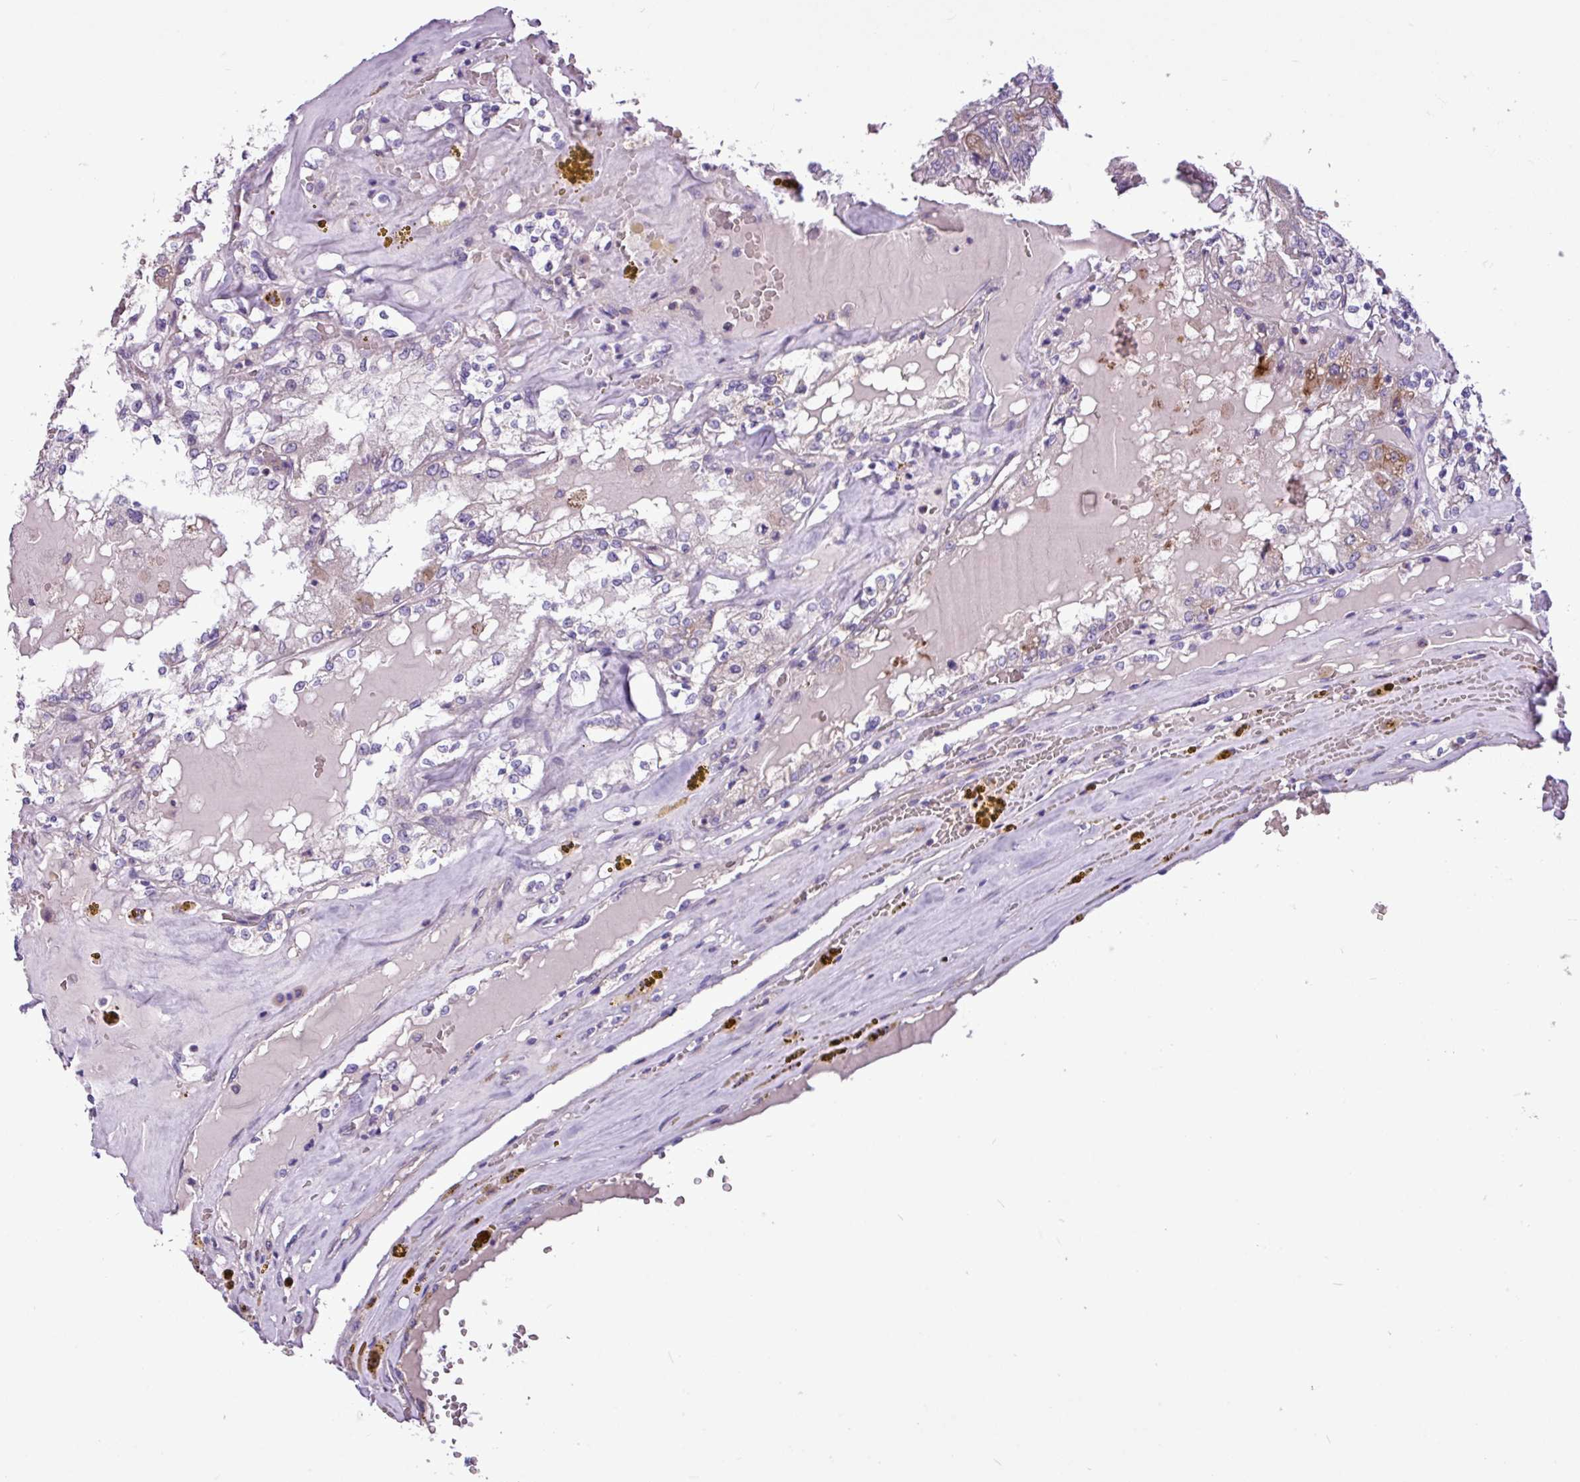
{"staining": {"intensity": "negative", "quantity": "none", "location": "none"}, "tissue": "renal cancer", "cell_type": "Tumor cells", "image_type": "cancer", "snomed": [{"axis": "morphology", "description": "Adenocarcinoma, NOS"}, {"axis": "topography", "description": "Kidney"}], "caption": "Tumor cells show no significant protein positivity in adenocarcinoma (renal).", "gene": "MROH2A", "patient": {"sex": "female", "age": 56}}